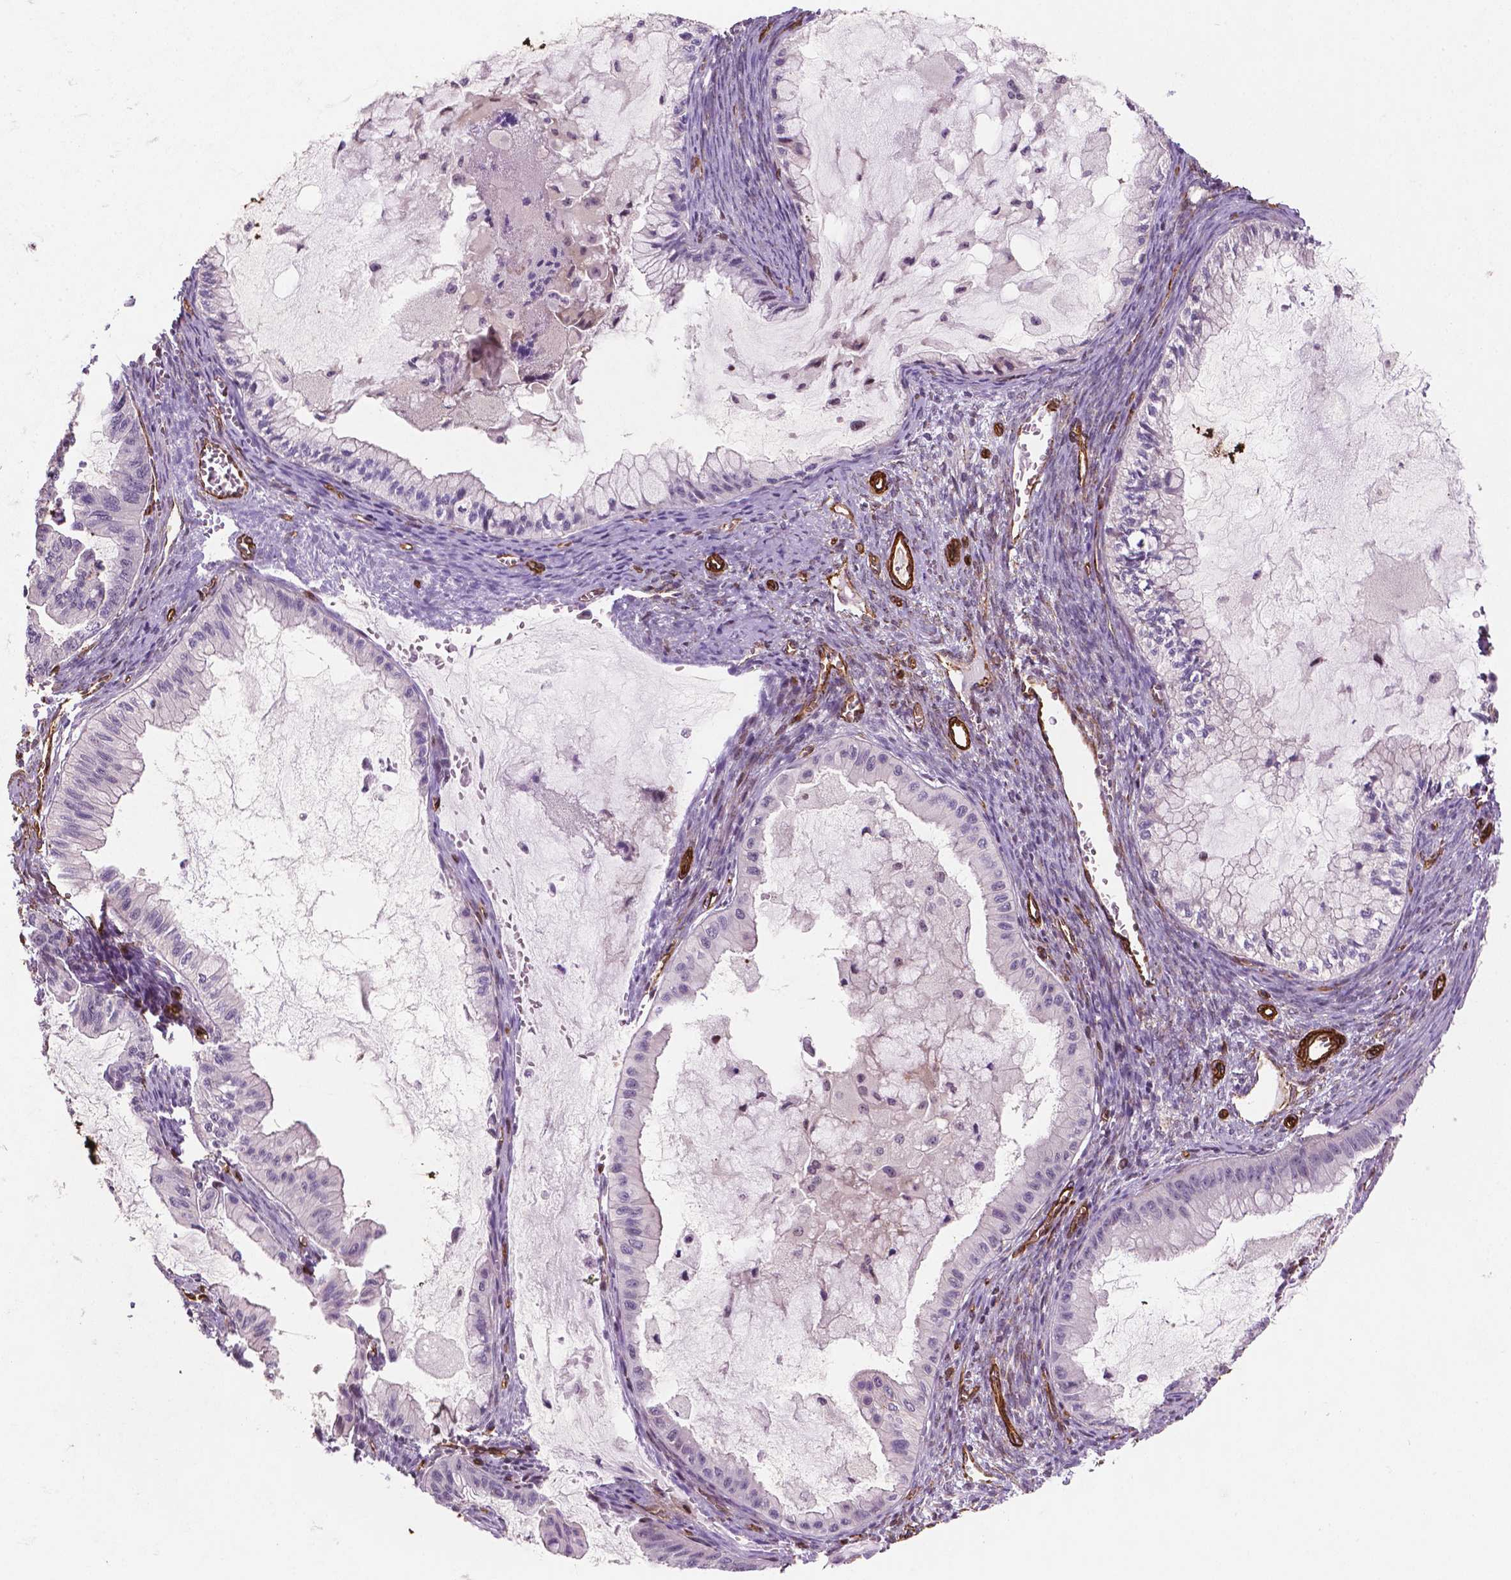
{"staining": {"intensity": "negative", "quantity": "none", "location": "none"}, "tissue": "ovarian cancer", "cell_type": "Tumor cells", "image_type": "cancer", "snomed": [{"axis": "morphology", "description": "Cystadenocarcinoma, mucinous, NOS"}, {"axis": "topography", "description": "Ovary"}], "caption": "Photomicrograph shows no significant protein positivity in tumor cells of ovarian cancer (mucinous cystadenocarcinoma).", "gene": "EGFL8", "patient": {"sex": "female", "age": 72}}